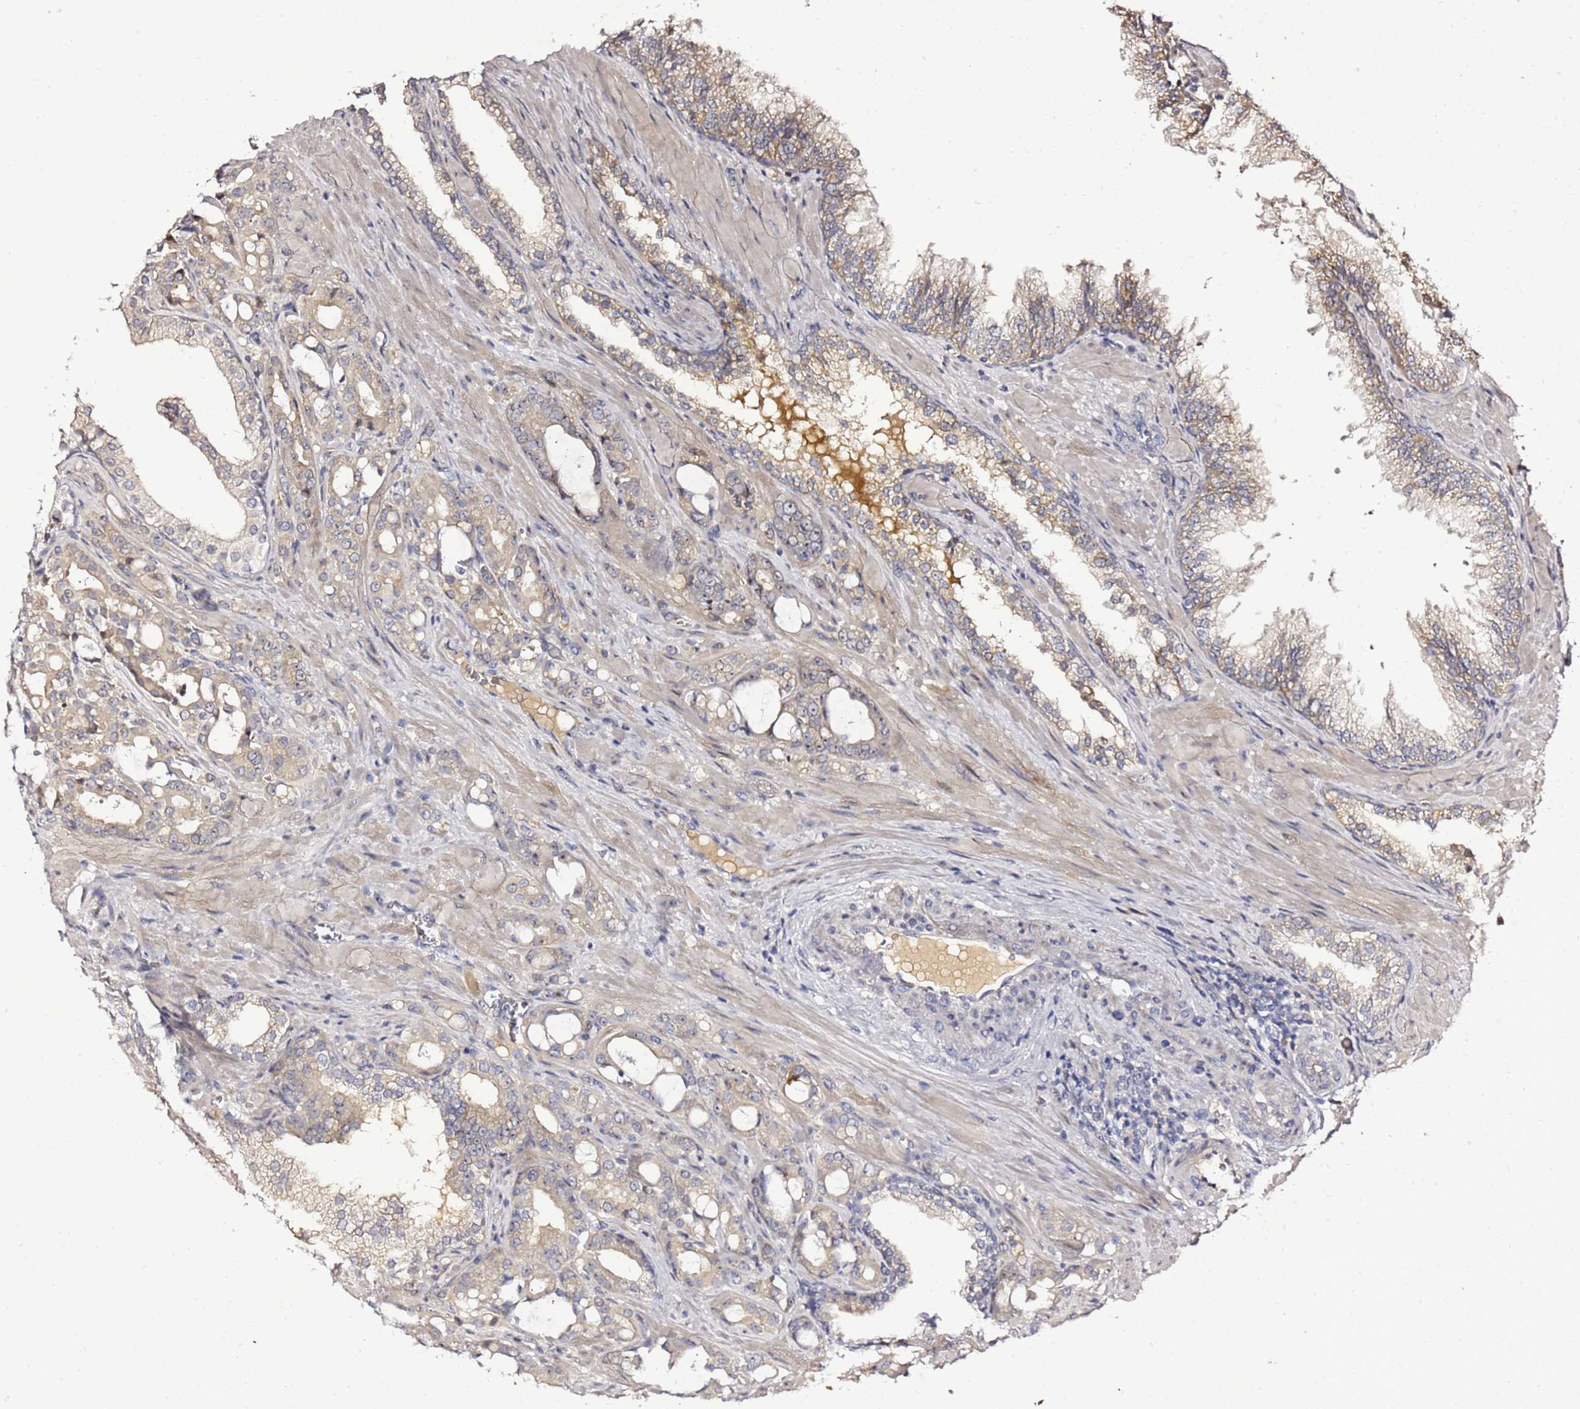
{"staining": {"intensity": "weak", "quantity": "<25%", "location": "cytoplasmic/membranous"}, "tissue": "prostate cancer", "cell_type": "Tumor cells", "image_type": "cancer", "snomed": [{"axis": "morphology", "description": "Adenocarcinoma, High grade"}, {"axis": "topography", "description": "Prostate"}], "caption": "Tumor cells are negative for protein expression in human prostate adenocarcinoma (high-grade).", "gene": "NOL8", "patient": {"sex": "male", "age": 72}}